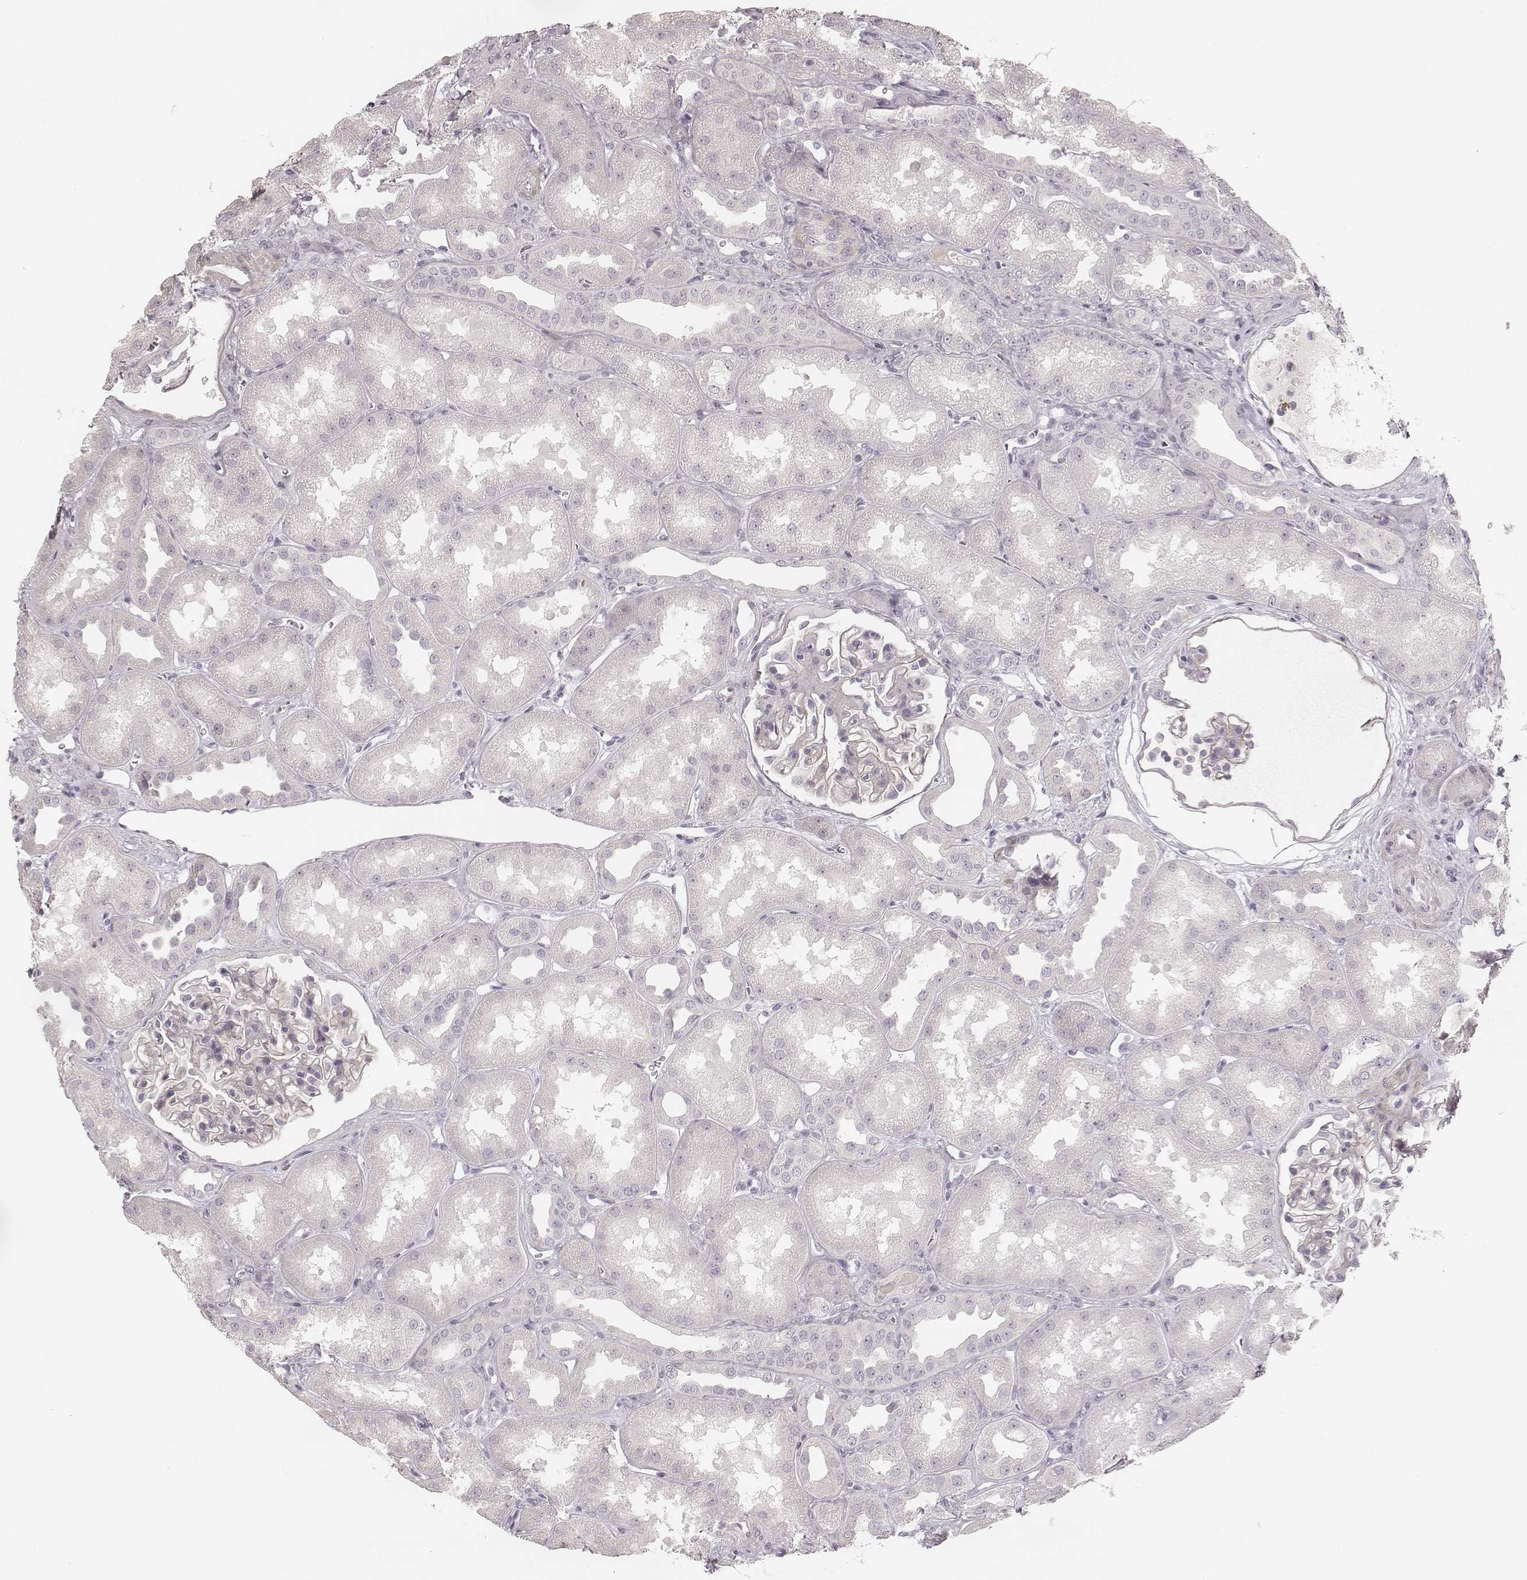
{"staining": {"intensity": "negative", "quantity": "none", "location": "none"}, "tissue": "kidney", "cell_type": "Cells in glomeruli", "image_type": "normal", "snomed": [{"axis": "morphology", "description": "Normal tissue, NOS"}, {"axis": "topography", "description": "Kidney"}], "caption": "Immunohistochemical staining of benign human kidney exhibits no significant positivity in cells in glomeruli. (IHC, brightfield microscopy, high magnification).", "gene": "SPATA24", "patient": {"sex": "male", "age": 61}}